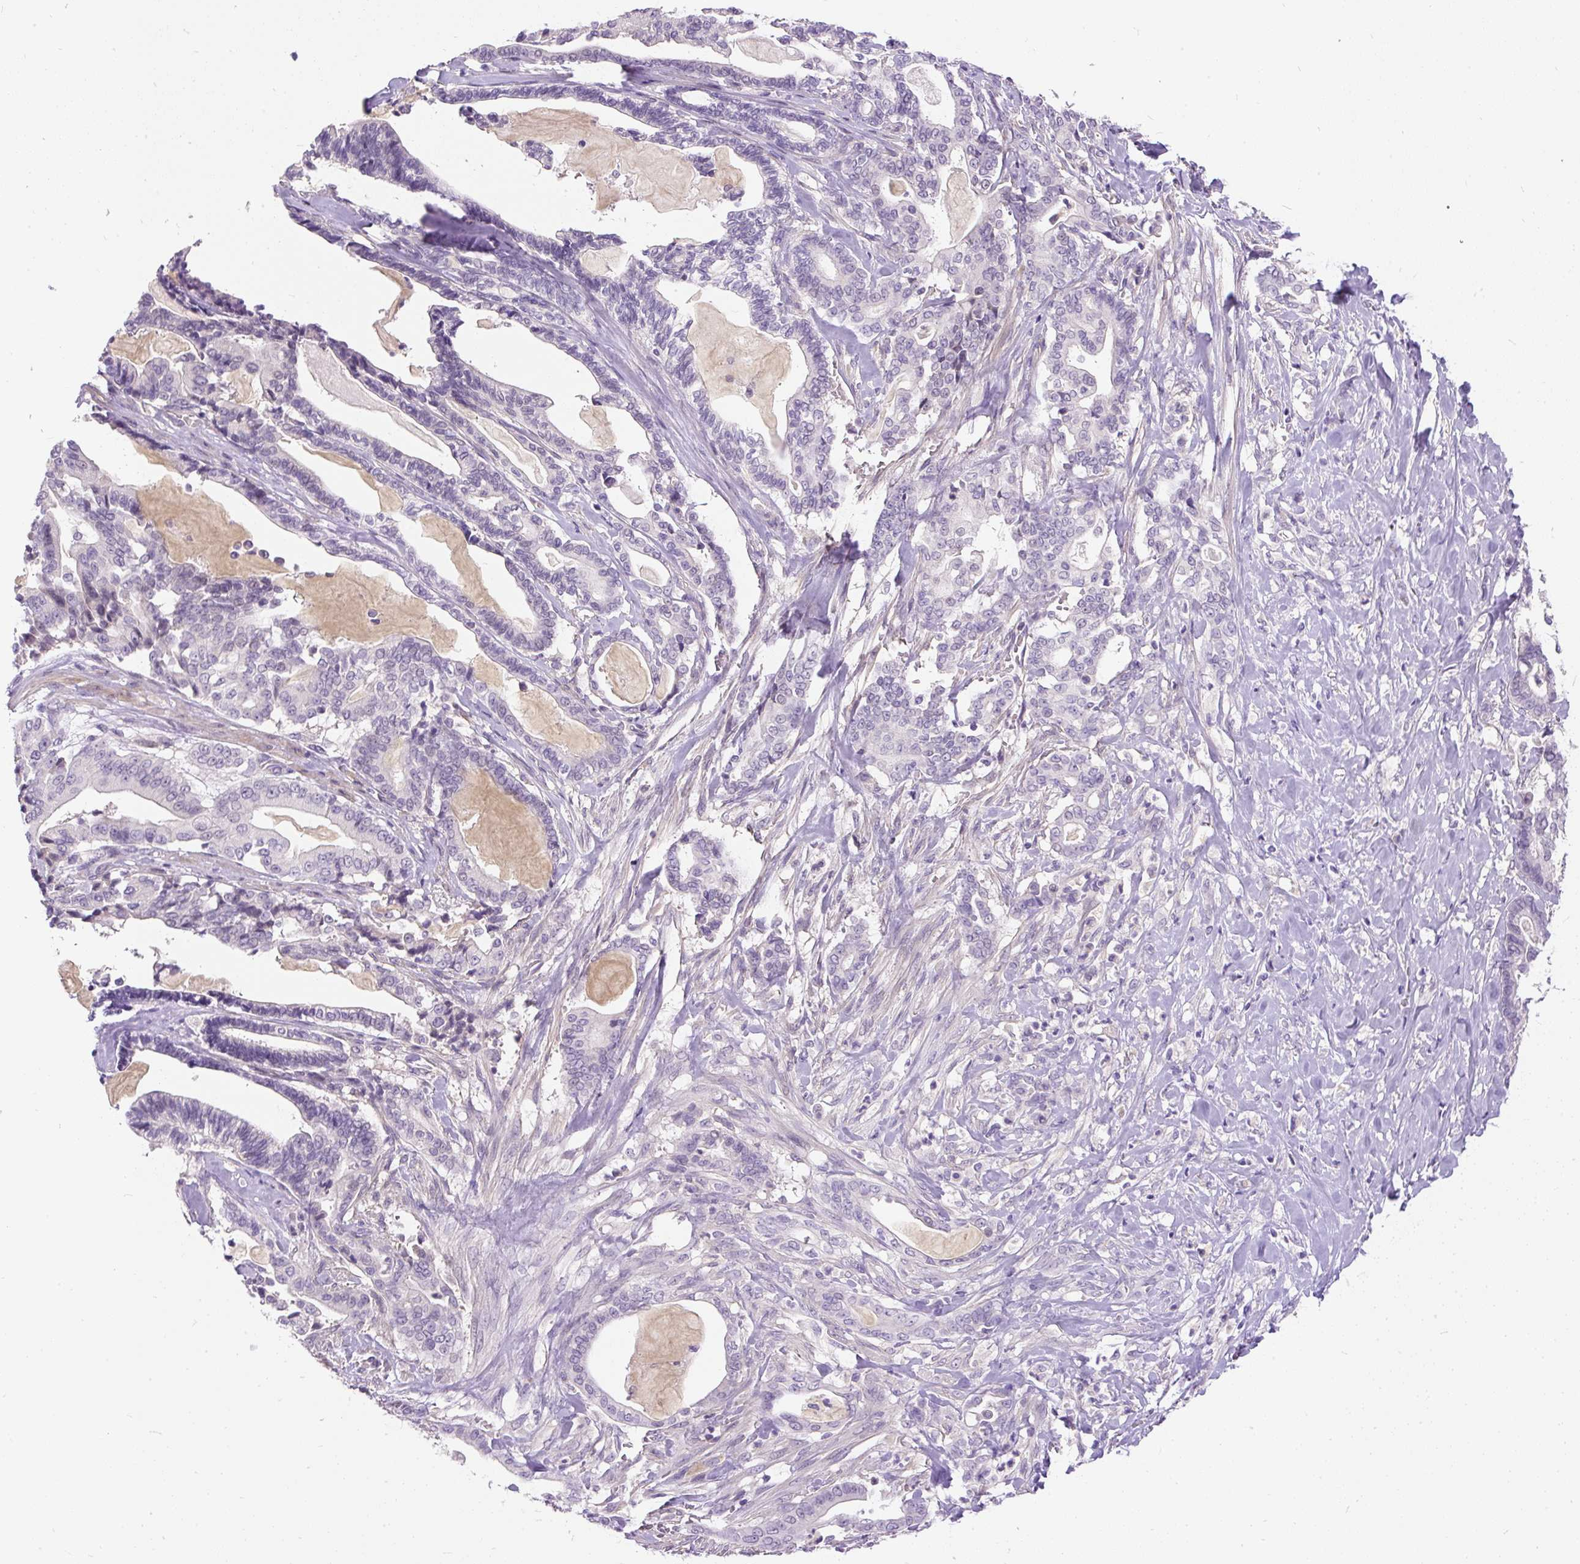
{"staining": {"intensity": "negative", "quantity": "none", "location": "none"}, "tissue": "pancreatic cancer", "cell_type": "Tumor cells", "image_type": "cancer", "snomed": [{"axis": "morphology", "description": "Adenocarcinoma, NOS"}, {"axis": "topography", "description": "Pancreas"}], "caption": "Protein analysis of pancreatic cancer (adenocarcinoma) exhibits no significant staining in tumor cells.", "gene": "KRTAP20-3", "patient": {"sex": "male", "age": 63}}